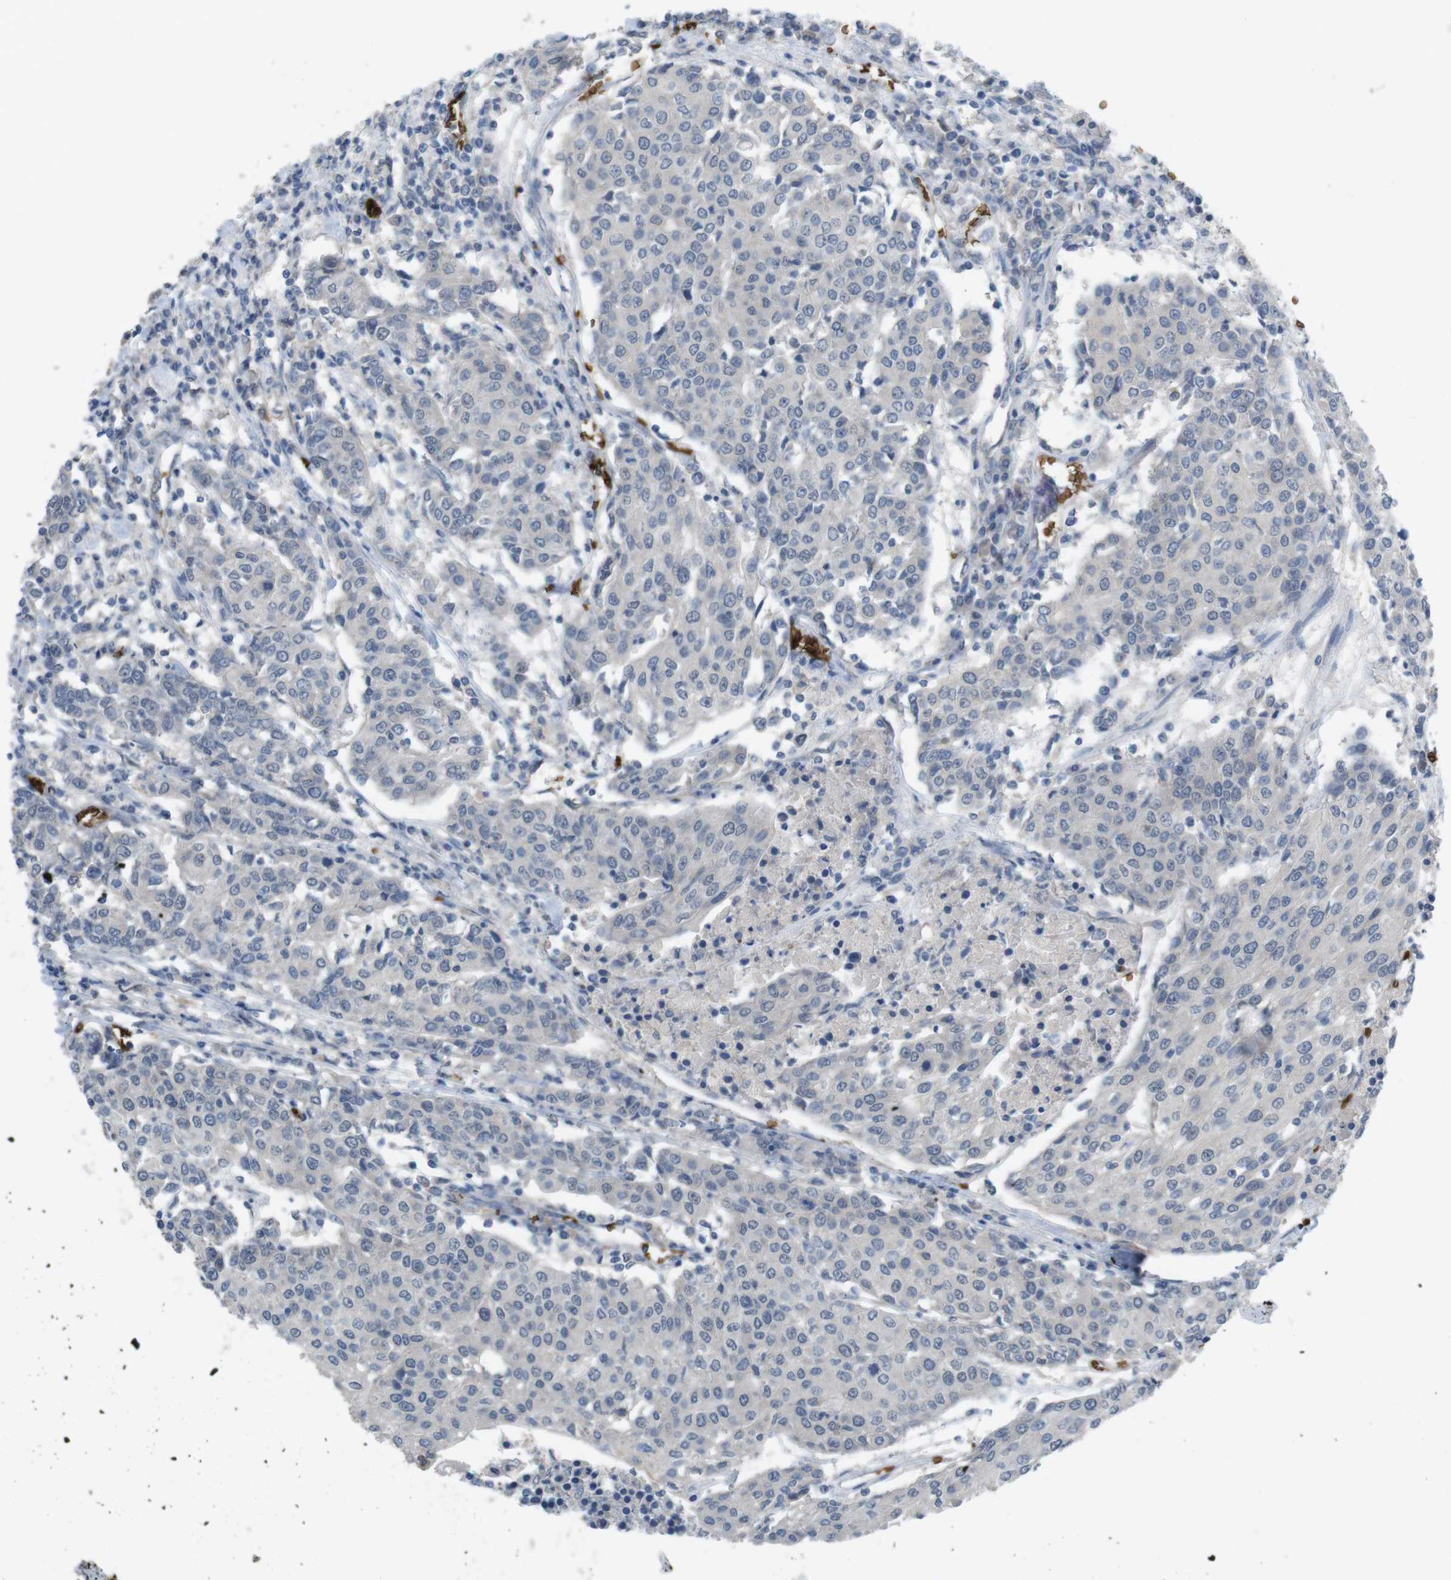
{"staining": {"intensity": "negative", "quantity": "none", "location": "none"}, "tissue": "urothelial cancer", "cell_type": "Tumor cells", "image_type": "cancer", "snomed": [{"axis": "morphology", "description": "Urothelial carcinoma, High grade"}, {"axis": "topography", "description": "Urinary bladder"}], "caption": "This image is of urothelial cancer stained with immunohistochemistry (IHC) to label a protein in brown with the nuclei are counter-stained blue. There is no expression in tumor cells.", "gene": "GYPA", "patient": {"sex": "female", "age": 85}}